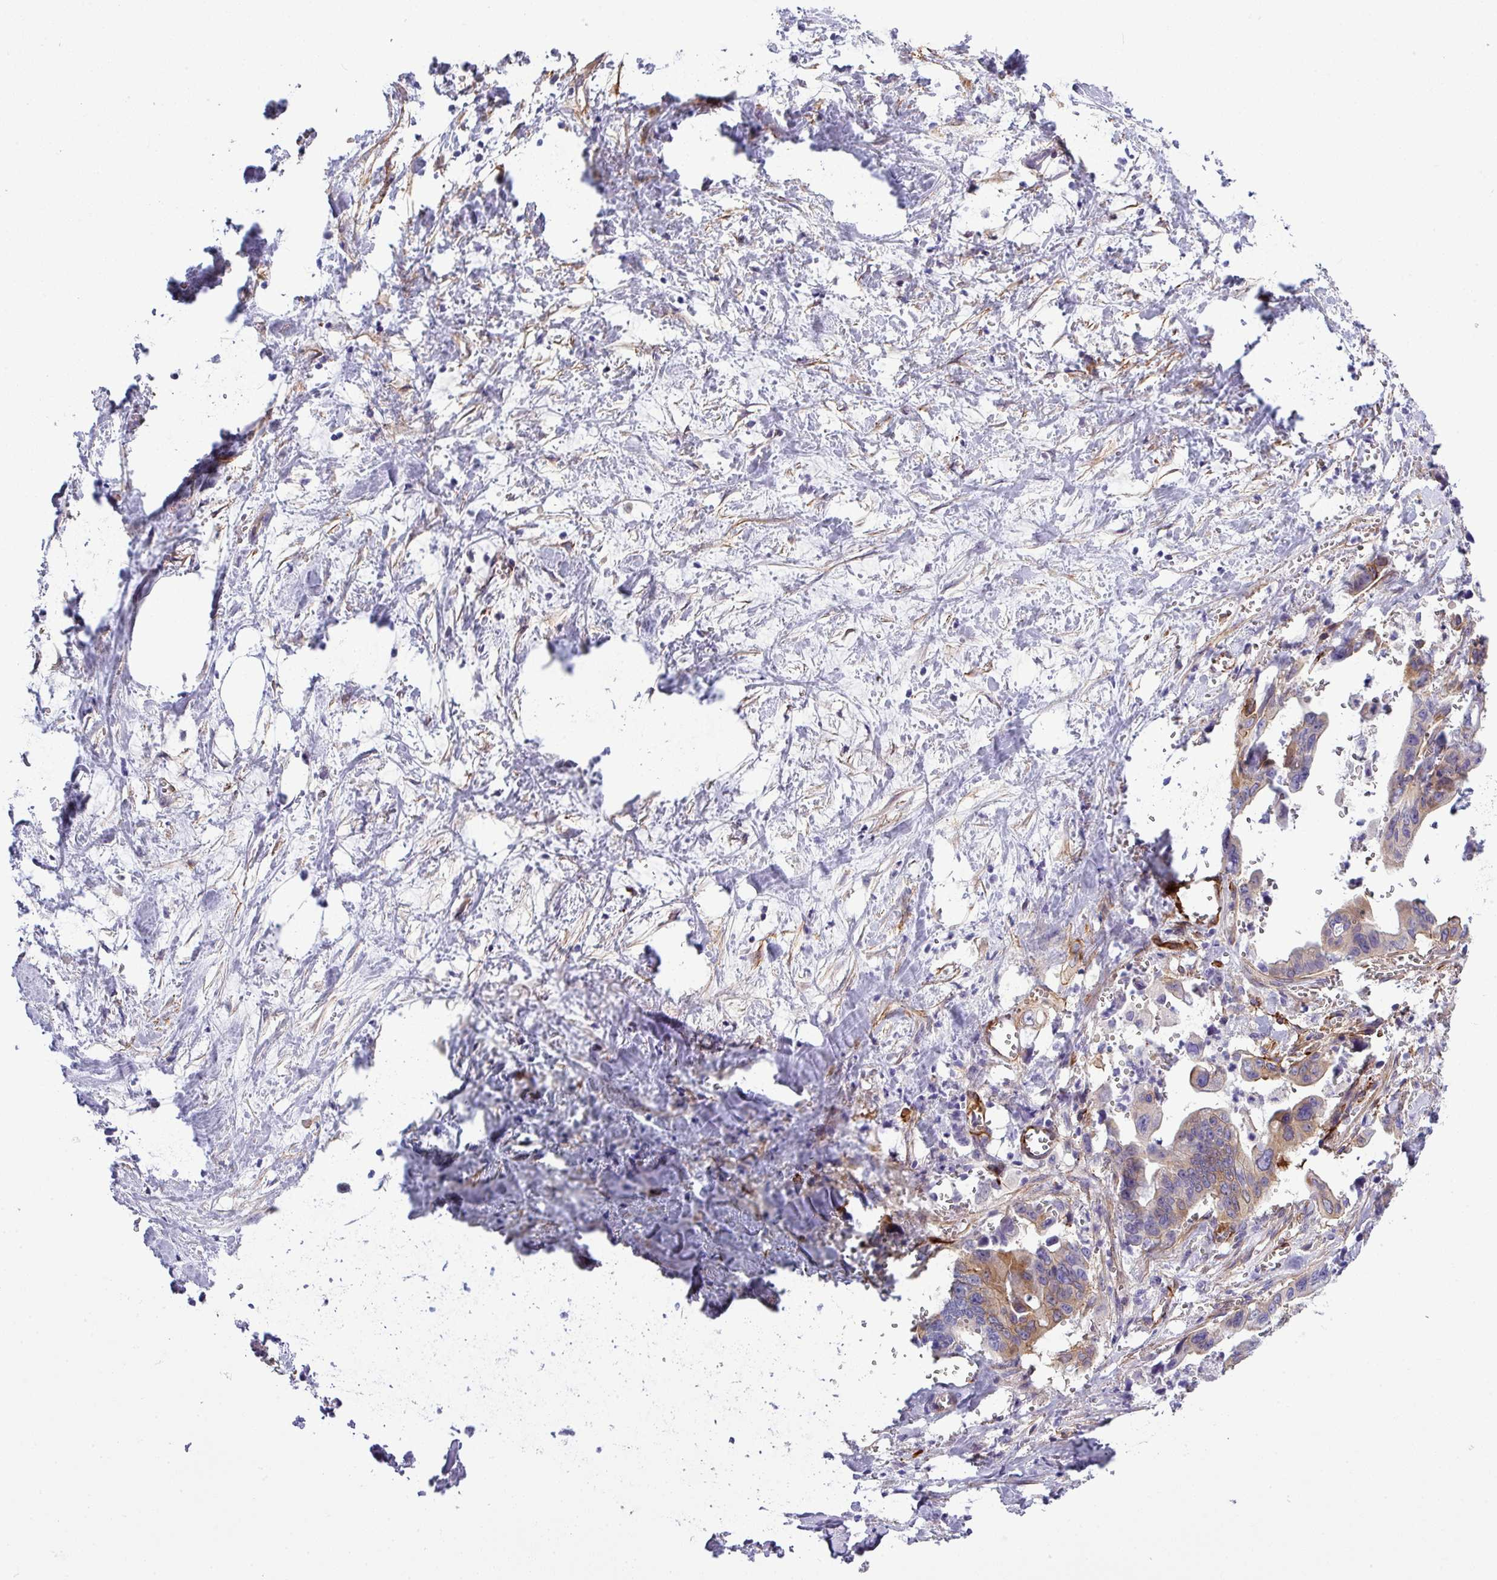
{"staining": {"intensity": "moderate", "quantity": "<25%", "location": "cytoplasmic/membranous"}, "tissue": "pancreatic cancer", "cell_type": "Tumor cells", "image_type": "cancer", "snomed": [{"axis": "morphology", "description": "Adenocarcinoma, NOS"}, {"axis": "topography", "description": "Pancreas"}], "caption": "Protein staining by immunohistochemistry reveals moderate cytoplasmic/membranous staining in approximately <25% of tumor cells in pancreatic cancer (adenocarcinoma).", "gene": "PARD6A", "patient": {"sex": "male", "age": 61}}